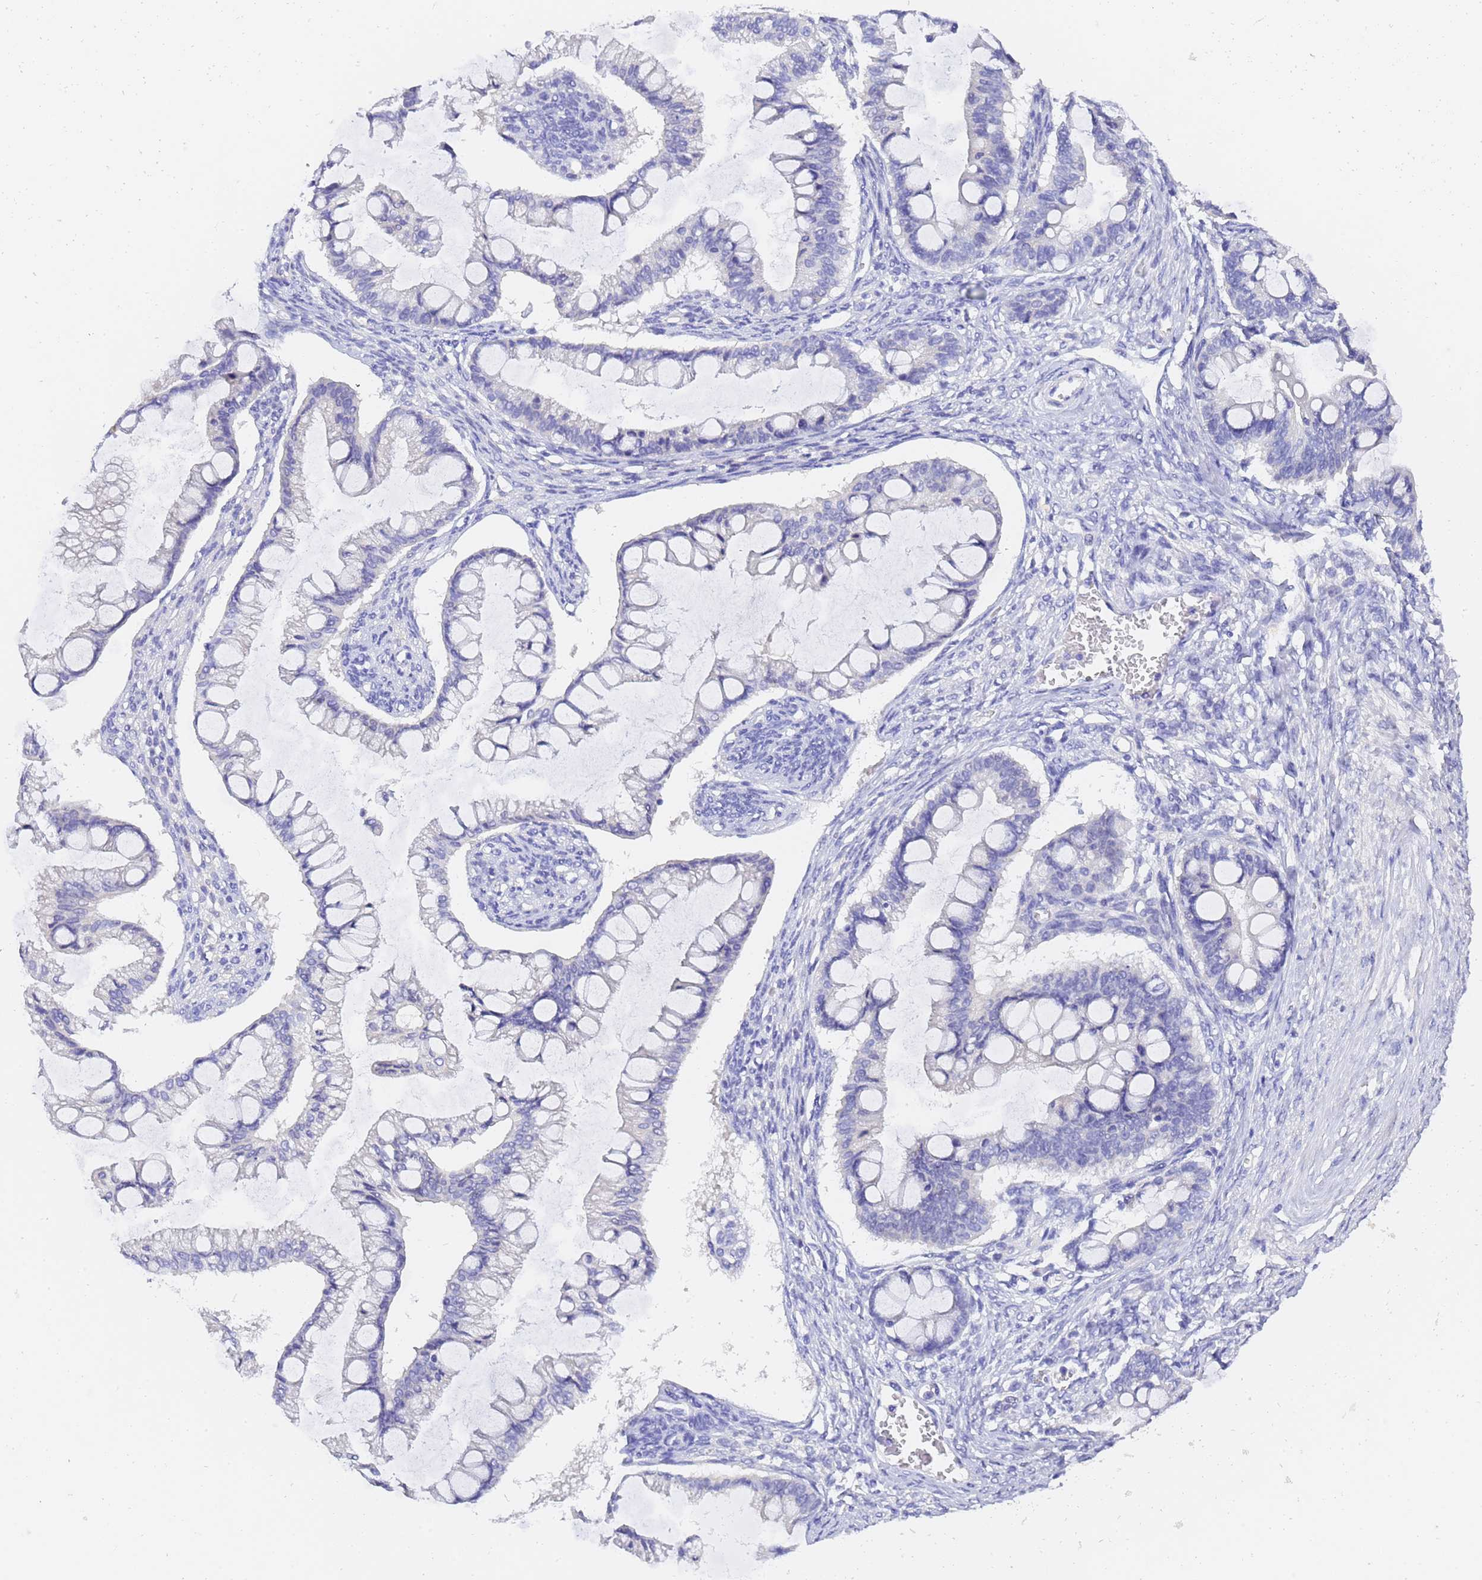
{"staining": {"intensity": "negative", "quantity": "none", "location": "none"}, "tissue": "ovarian cancer", "cell_type": "Tumor cells", "image_type": "cancer", "snomed": [{"axis": "morphology", "description": "Cystadenocarcinoma, mucinous, NOS"}, {"axis": "topography", "description": "Ovary"}], "caption": "The immunohistochemistry (IHC) photomicrograph has no significant staining in tumor cells of mucinous cystadenocarcinoma (ovarian) tissue.", "gene": "GABRA1", "patient": {"sex": "female", "age": 73}}